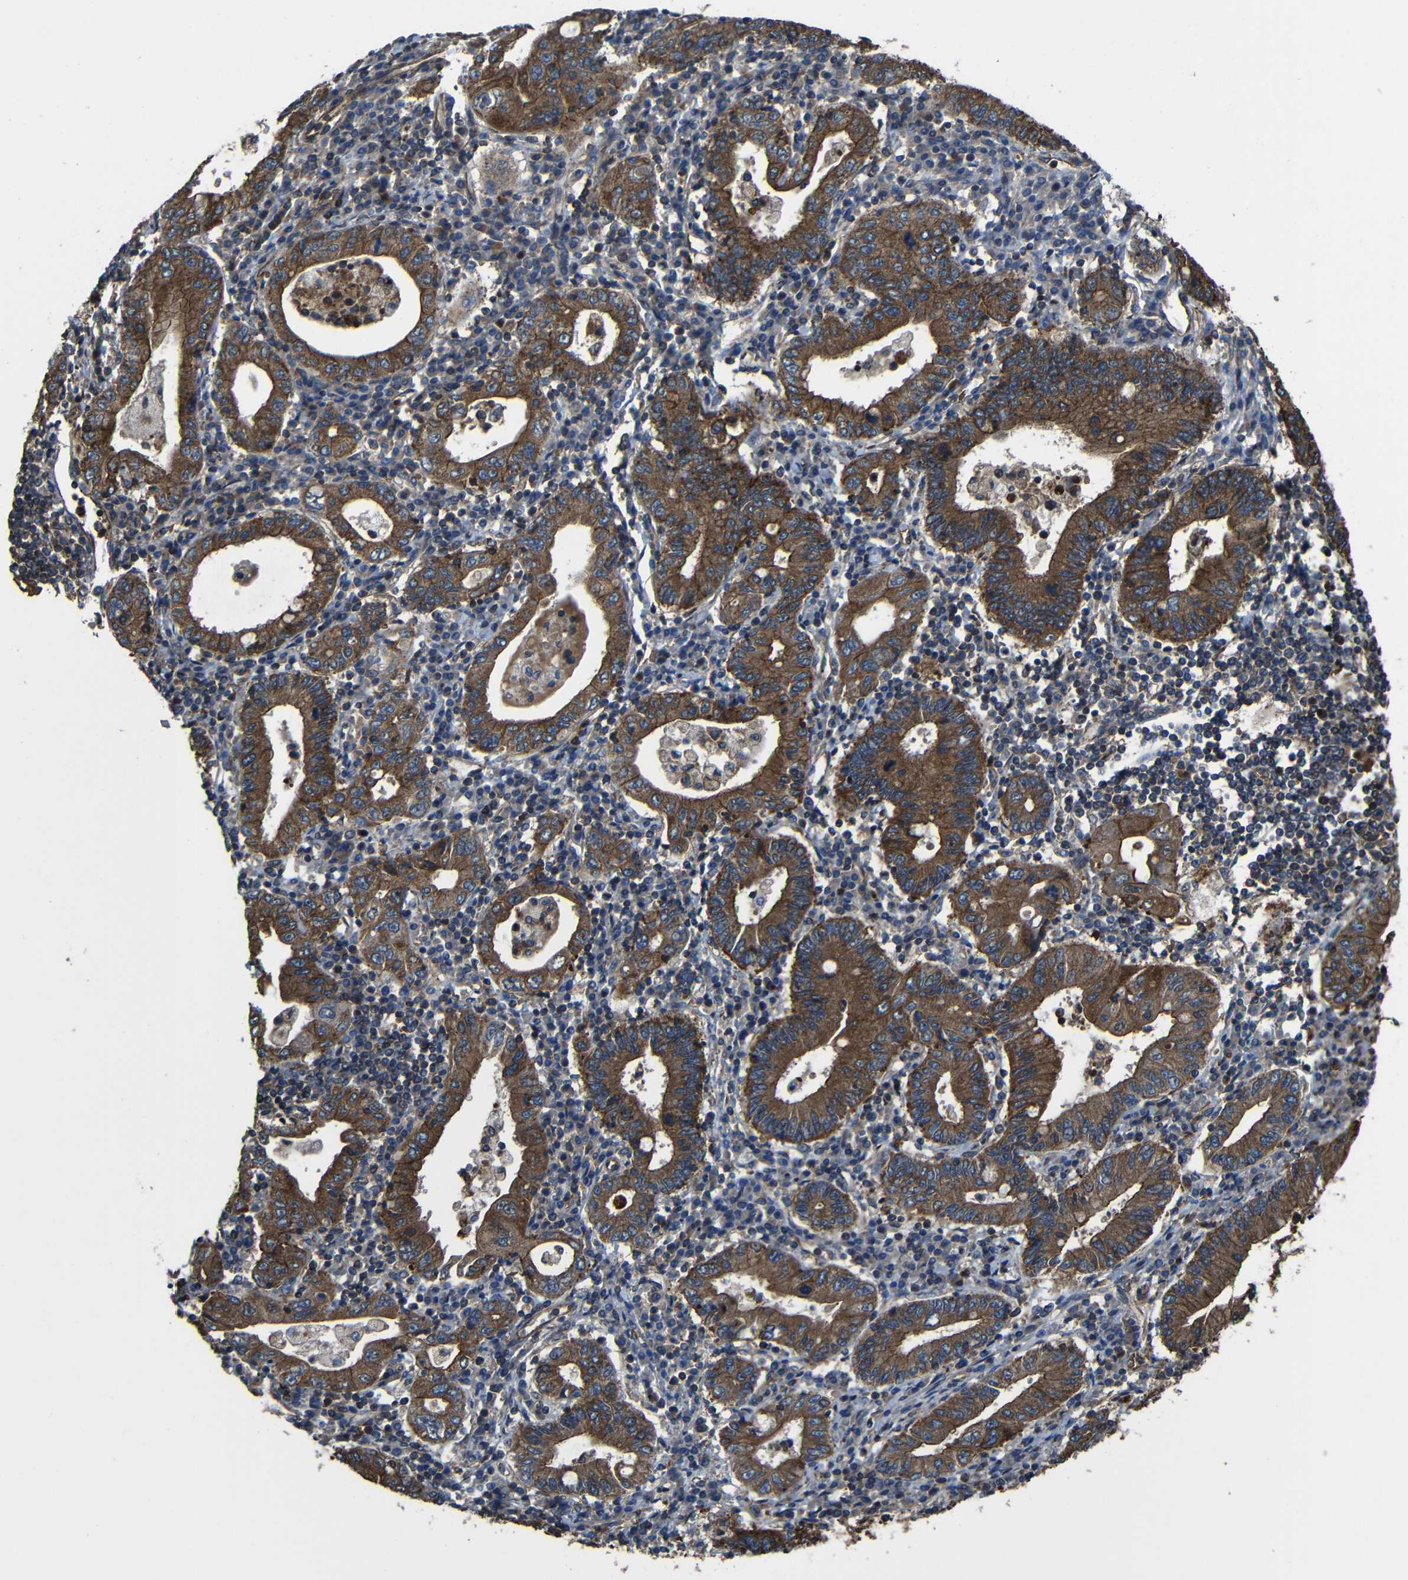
{"staining": {"intensity": "strong", "quantity": ">75%", "location": "cytoplasmic/membranous"}, "tissue": "stomach cancer", "cell_type": "Tumor cells", "image_type": "cancer", "snomed": [{"axis": "morphology", "description": "Normal tissue, NOS"}, {"axis": "morphology", "description": "Adenocarcinoma, NOS"}, {"axis": "topography", "description": "Esophagus"}, {"axis": "topography", "description": "Stomach, upper"}, {"axis": "topography", "description": "Peripheral nerve tissue"}], "caption": "Immunohistochemical staining of stomach cancer (adenocarcinoma) displays strong cytoplasmic/membranous protein positivity in about >75% of tumor cells.", "gene": "PTCH1", "patient": {"sex": "male", "age": 62}}